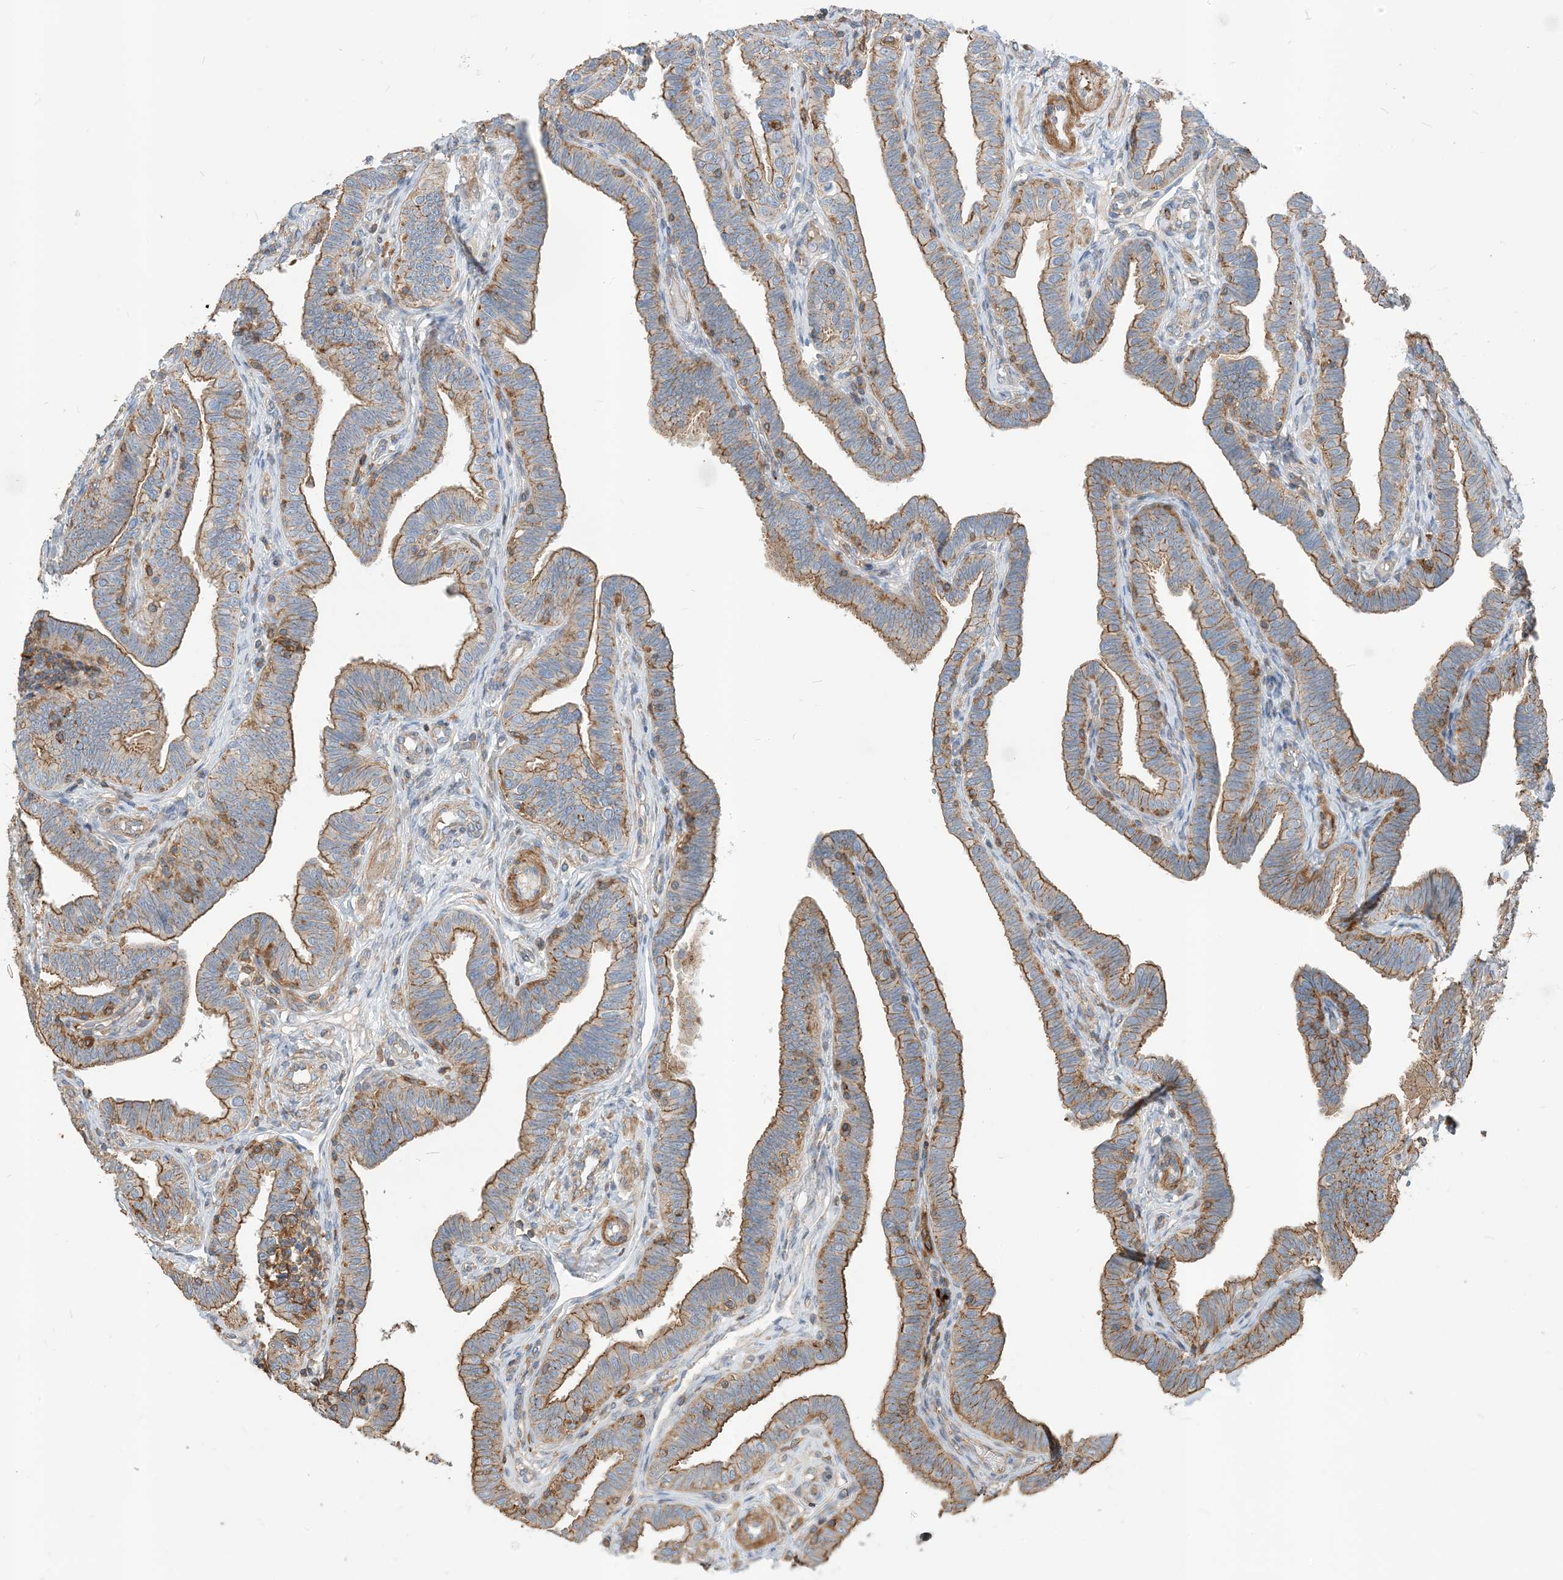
{"staining": {"intensity": "moderate", "quantity": "25%-75%", "location": "cytoplasmic/membranous"}, "tissue": "fallopian tube", "cell_type": "Glandular cells", "image_type": "normal", "snomed": [{"axis": "morphology", "description": "Normal tissue, NOS"}, {"axis": "topography", "description": "Fallopian tube"}], "caption": "Immunohistochemistry staining of normal fallopian tube, which demonstrates medium levels of moderate cytoplasmic/membranous expression in approximately 25%-75% of glandular cells indicating moderate cytoplasmic/membranous protein positivity. The staining was performed using DAB (3,3'-diaminobenzidine) (brown) for protein detection and nuclei were counterstained in hematoxylin (blue).", "gene": "PARVG", "patient": {"sex": "female", "age": 39}}